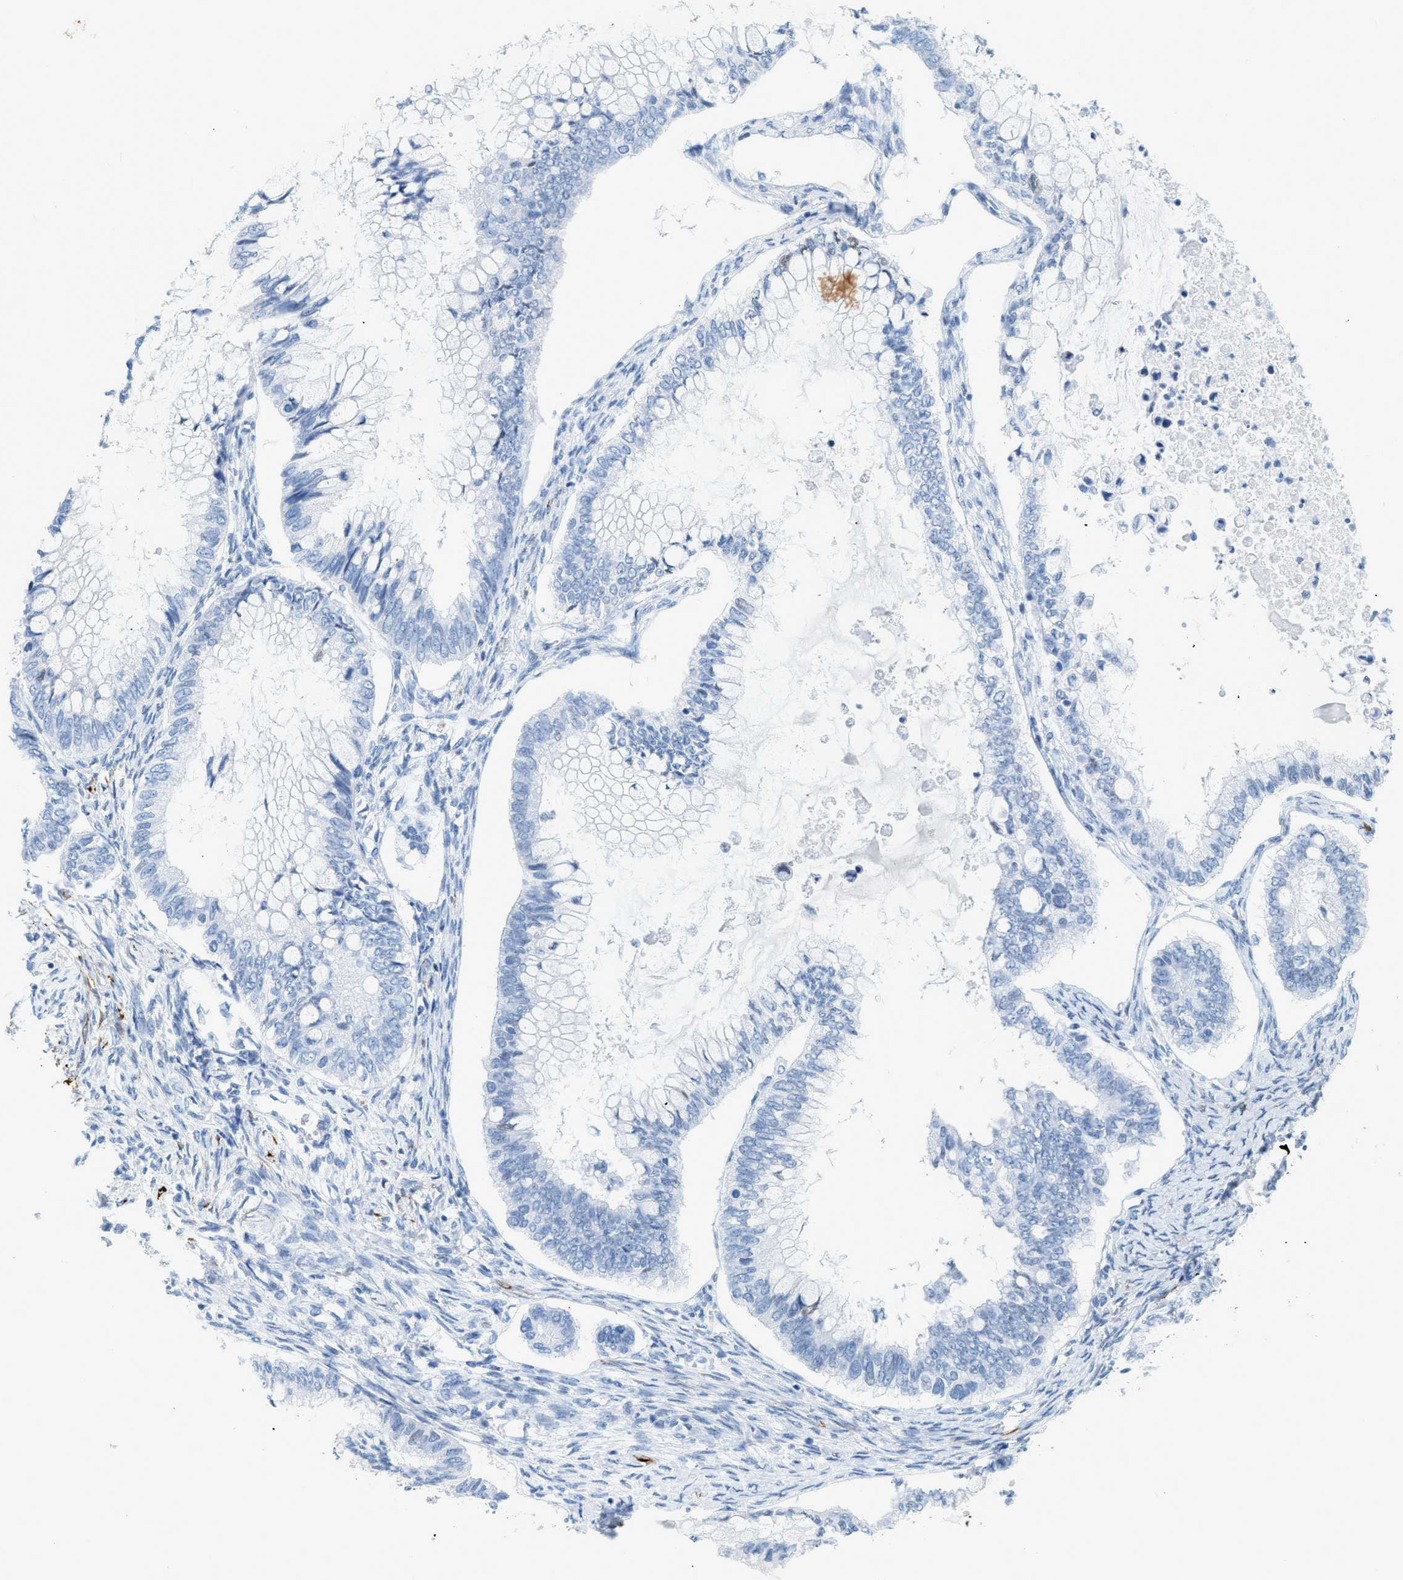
{"staining": {"intensity": "negative", "quantity": "none", "location": "none"}, "tissue": "ovarian cancer", "cell_type": "Tumor cells", "image_type": "cancer", "snomed": [{"axis": "morphology", "description": "Cystadenocarcinoma, mucinous, NOS"}, {"axis": "topography", "description": "Ovary"}], "caption": "Mucinous cystadenocarcinoma (ovarian) stained for a protein using IHC shows no positivity tumor cells.", "gene": "DES", "patient": {"sex": "female", "age": 80}}